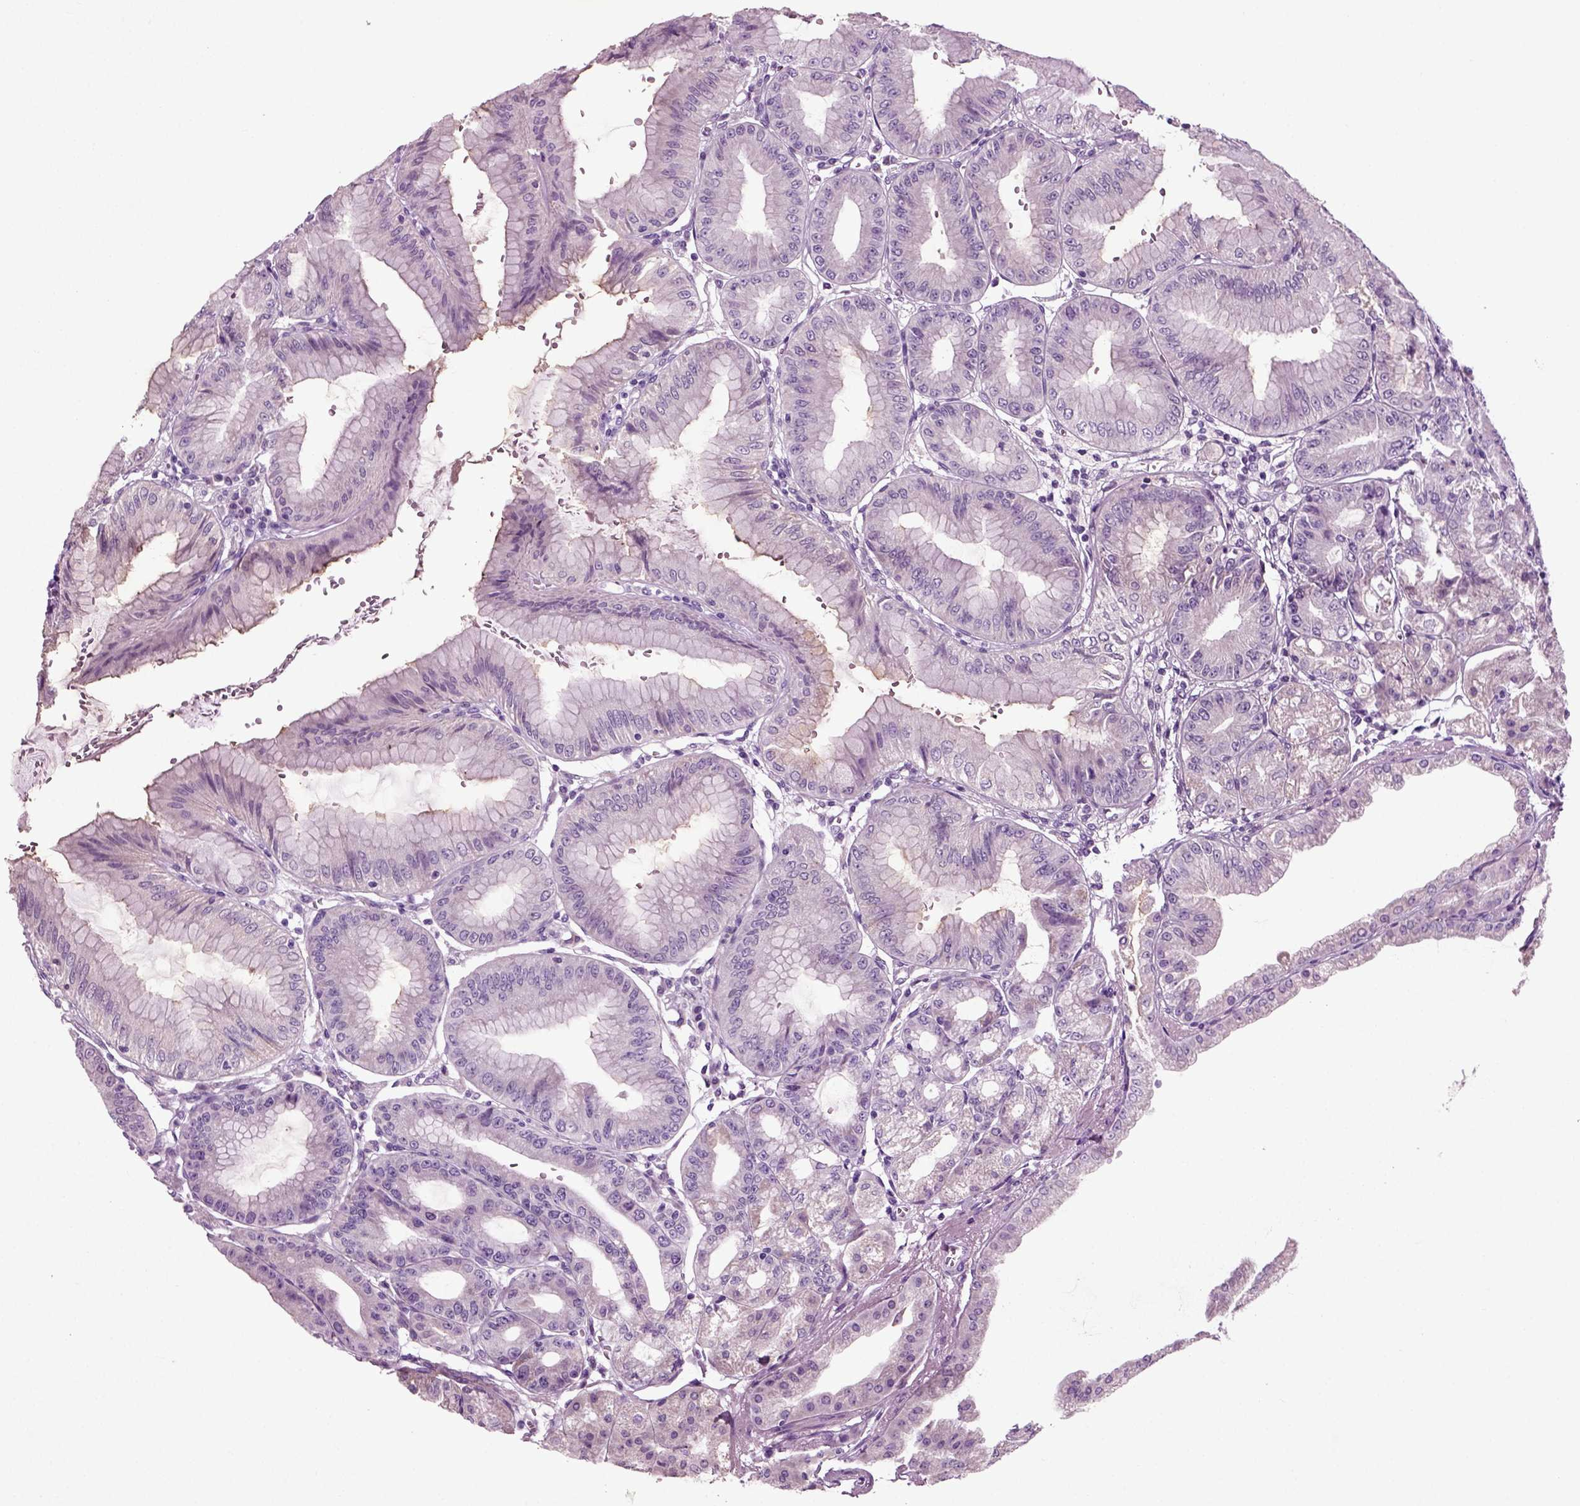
{"staining": {"intensity": "weak", "quantity": "25%-75%", "location": "cytoplasmic/membranous"}, "tissue": "stomach", "cell_type": "Glandular cells", "image_type": "normal", "snomed": [{"axis": "morphology", "description": "Normal tissue, NOS"}, {"axis": "topography", "description": "Stomach"}], "caption": "IHC (DAB (3,3'-diaminobenzidine)) staining of unremarkable stomach shows weak cytoplasmic/membranous protein staining in approximately 25%-75% of glandular cells. The staining was performed using DAB (3,3'-diaminobenzidine) to visualize the protein expression in brown, while the nuclei were stained in blue with hematoxylin (Magnification: 20x).", "gene": "DNAH10", "patient": {"sex": "male", "age": 71}}